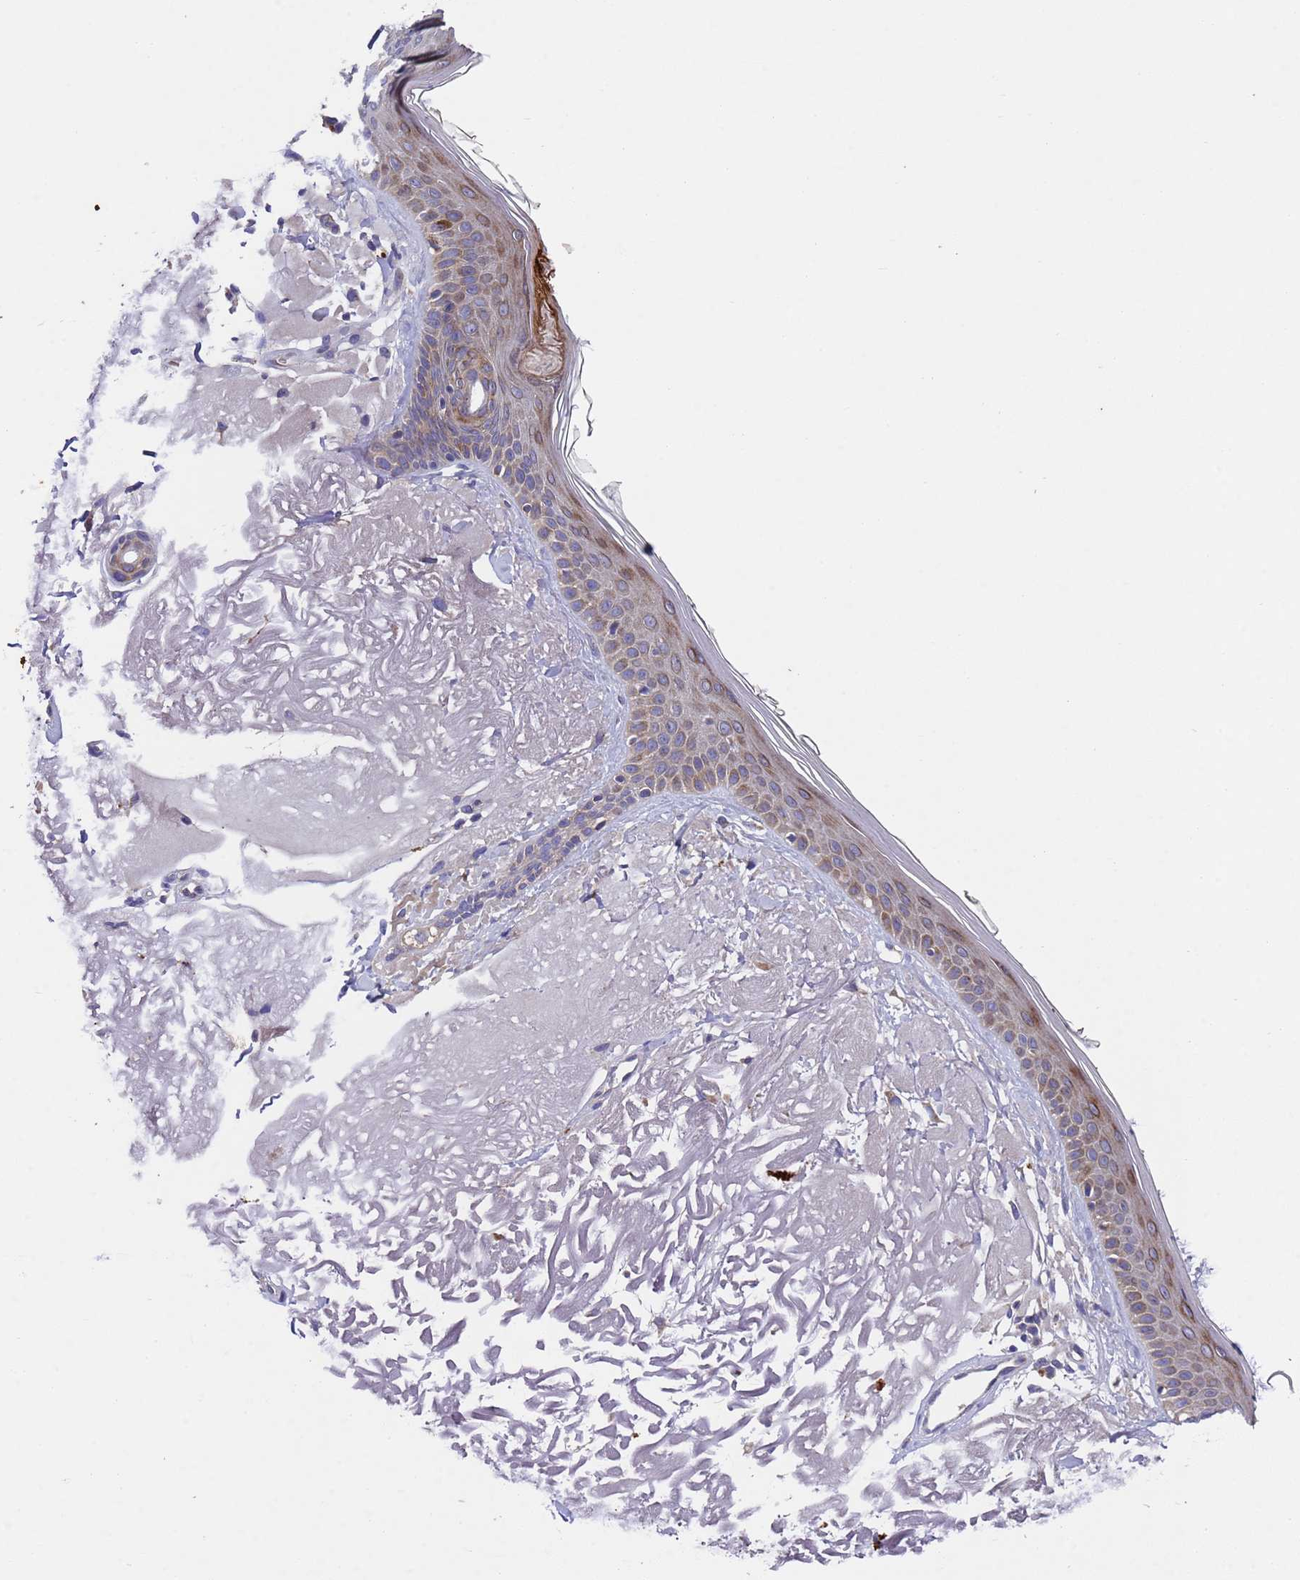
{"staining": {"intensity": "negative", "quantity": "none", "location": "none"}, "tissue": "skin", "cell_type": "Fibroblasts", "image_type": "normal", "snomed": [{"axis": "morphology", "description": "Normal tissue, NOS"}, {"axis": "topography", "description": "Skin"}, {"axis": "topography", "description": "Skeletal muscle"}], "caption": "The image demonstrates no significant expression in fibroblasts of skin. (Brightfield microscopy of DAB (3,3'-diaminobenzidine) IHC at high magnification).", "gene": "DCAF12L1", "patient": {"sex": "male", "age": 83}}